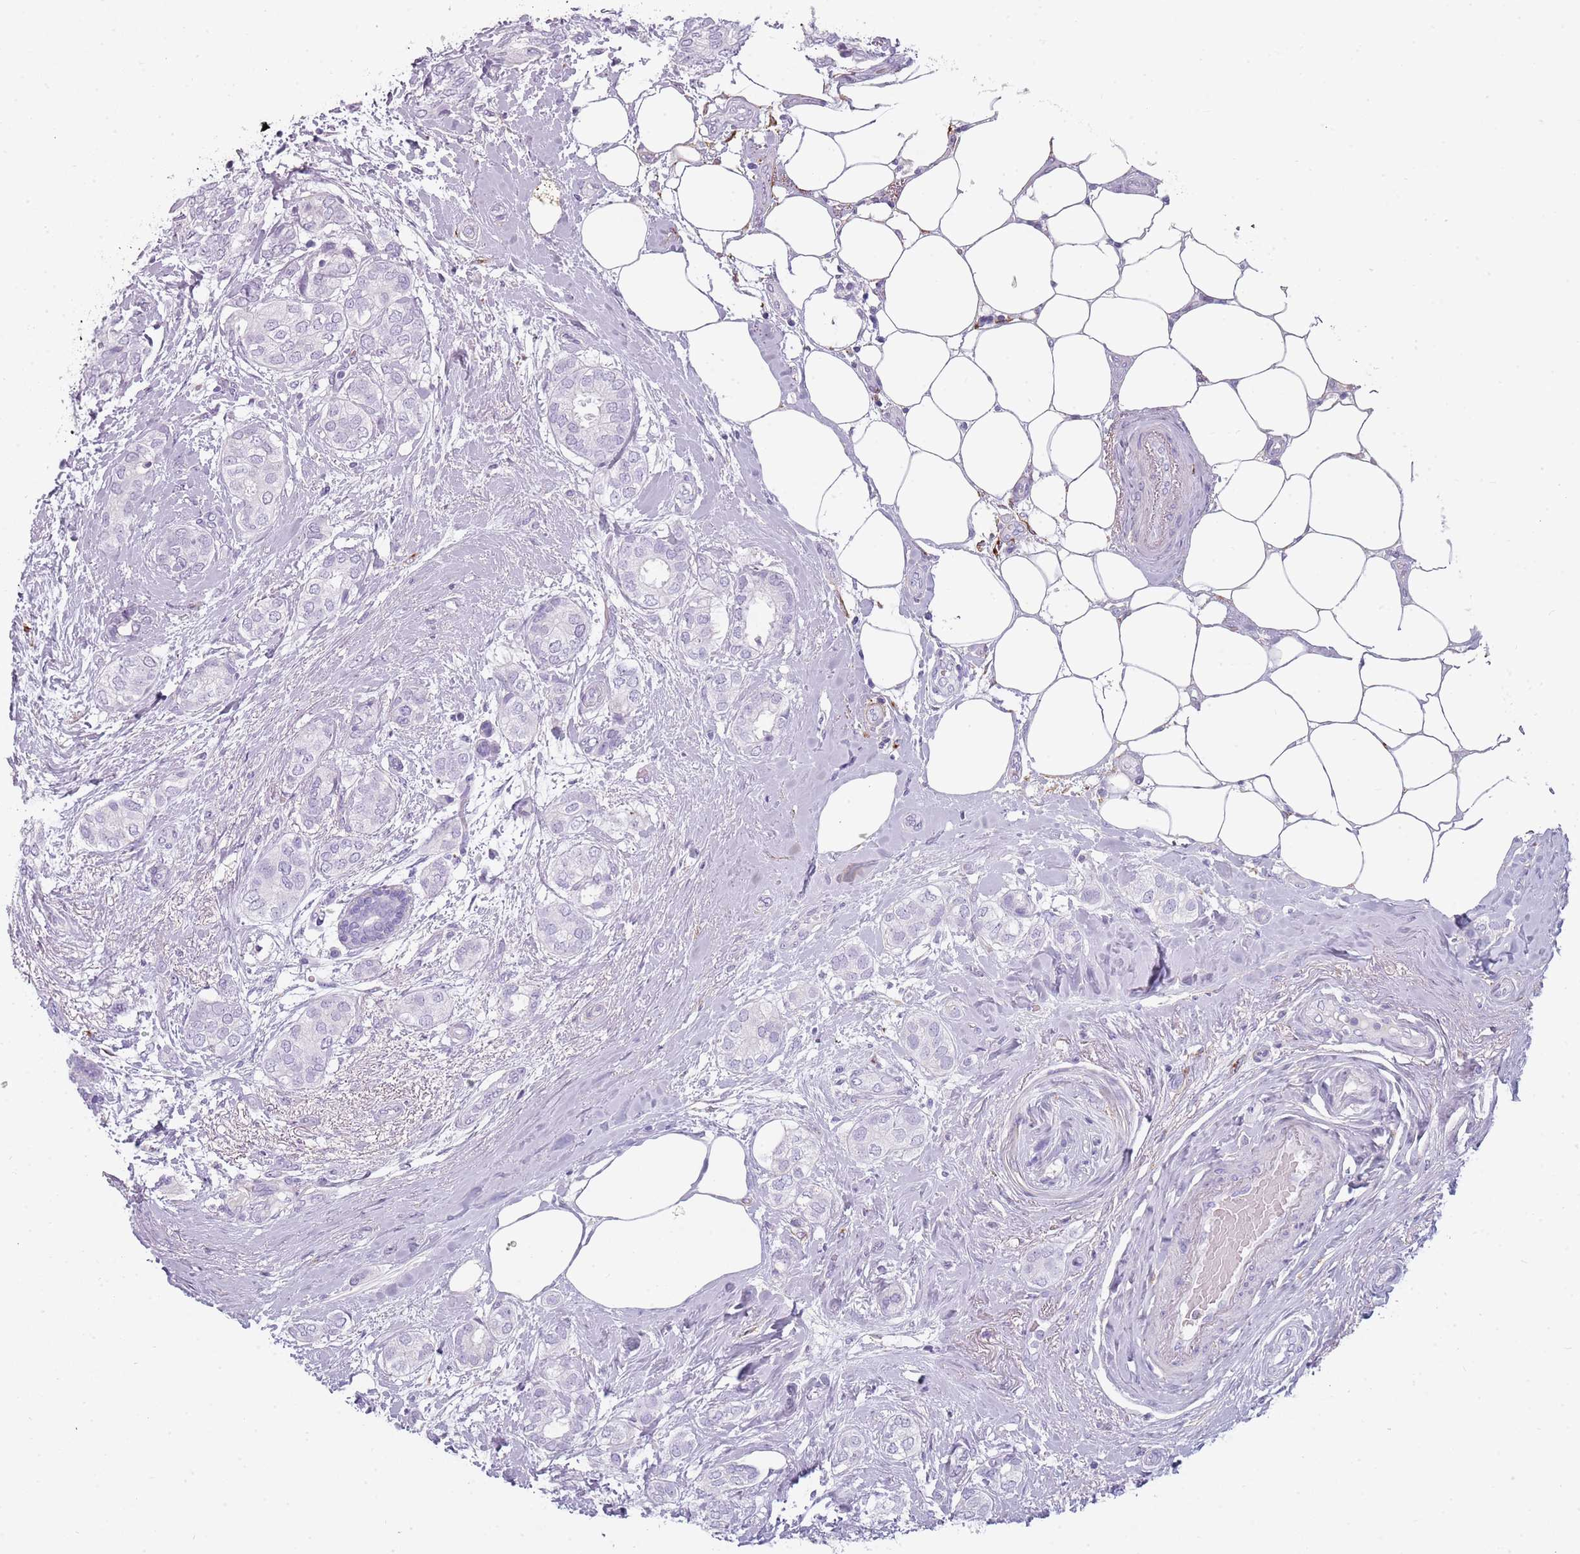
{"staining": {"intensity": "negative", "quantity": "none", "location": "none"}, "tissue": "breast cancer", "cell_type": "Tumor cells", "image_type": "cancer", "snomed": [{"axis": "morphology", "description": "Duct carcinoma"}, {"axis": "topography", "description": "Breast"}], "caption": "Tumor cells show no significant protein expression in breast cancer.", "gene": "COLEC12", "patient": {"sex": "female", "age": 73}}